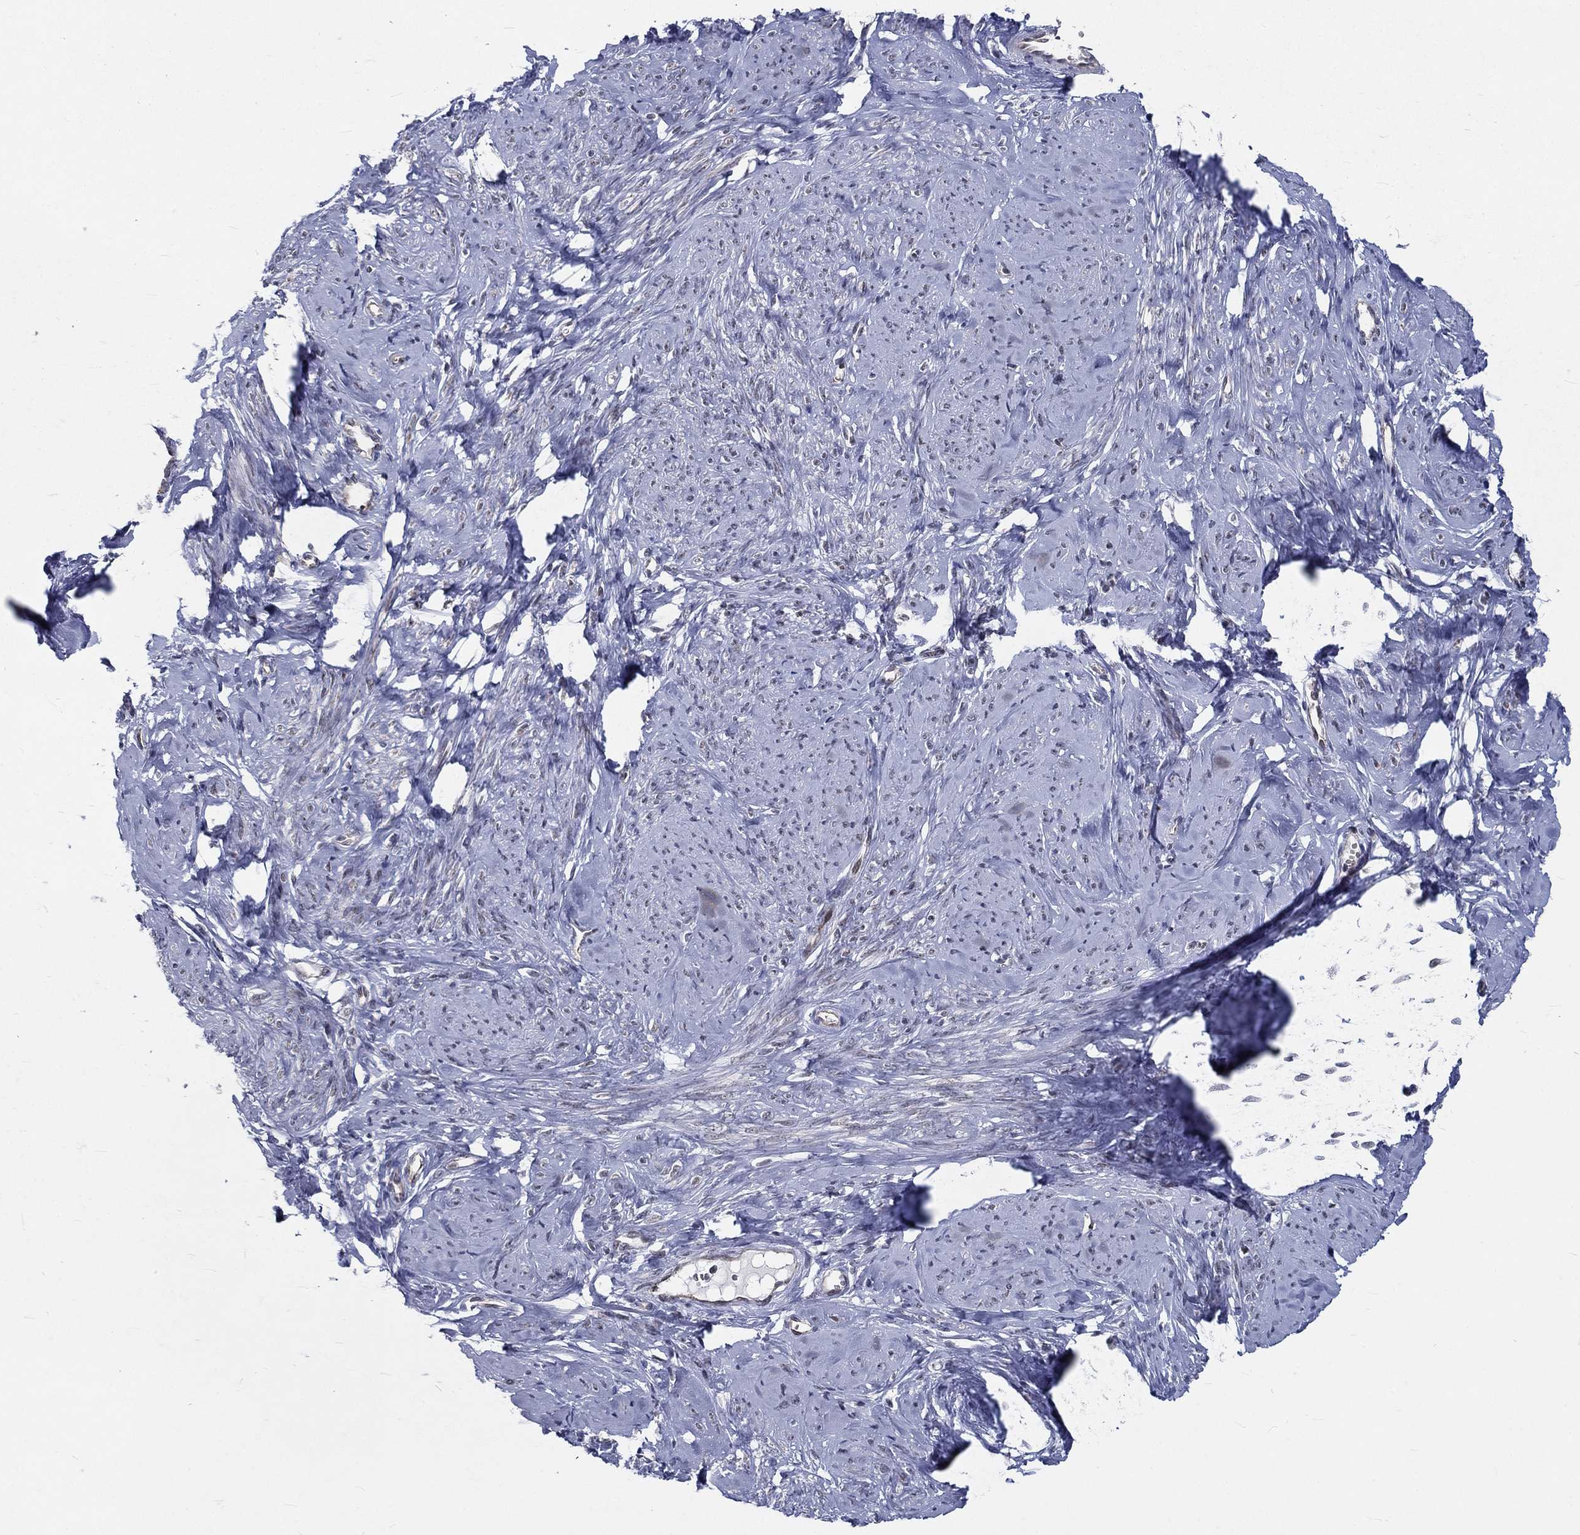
{"staining": {"intensity": "negative", "quantity": "none", "location": "none"}, "tissue": "smooth muscle", "cell_type": "Smooth muscle cells", "image_type": "normal", "snomed": [{"axis": "morphology", "description": "Normal tissue, NOS"}, {"axis": "topography", "description": "Smooth muscle"}], "caption": "Immunohistochemical staining of normal human smooth muscle reveals no significant expression in smooth muscle cells.", "gene": "ZBED1", "patient": {"sex": "female", "age": 48}}